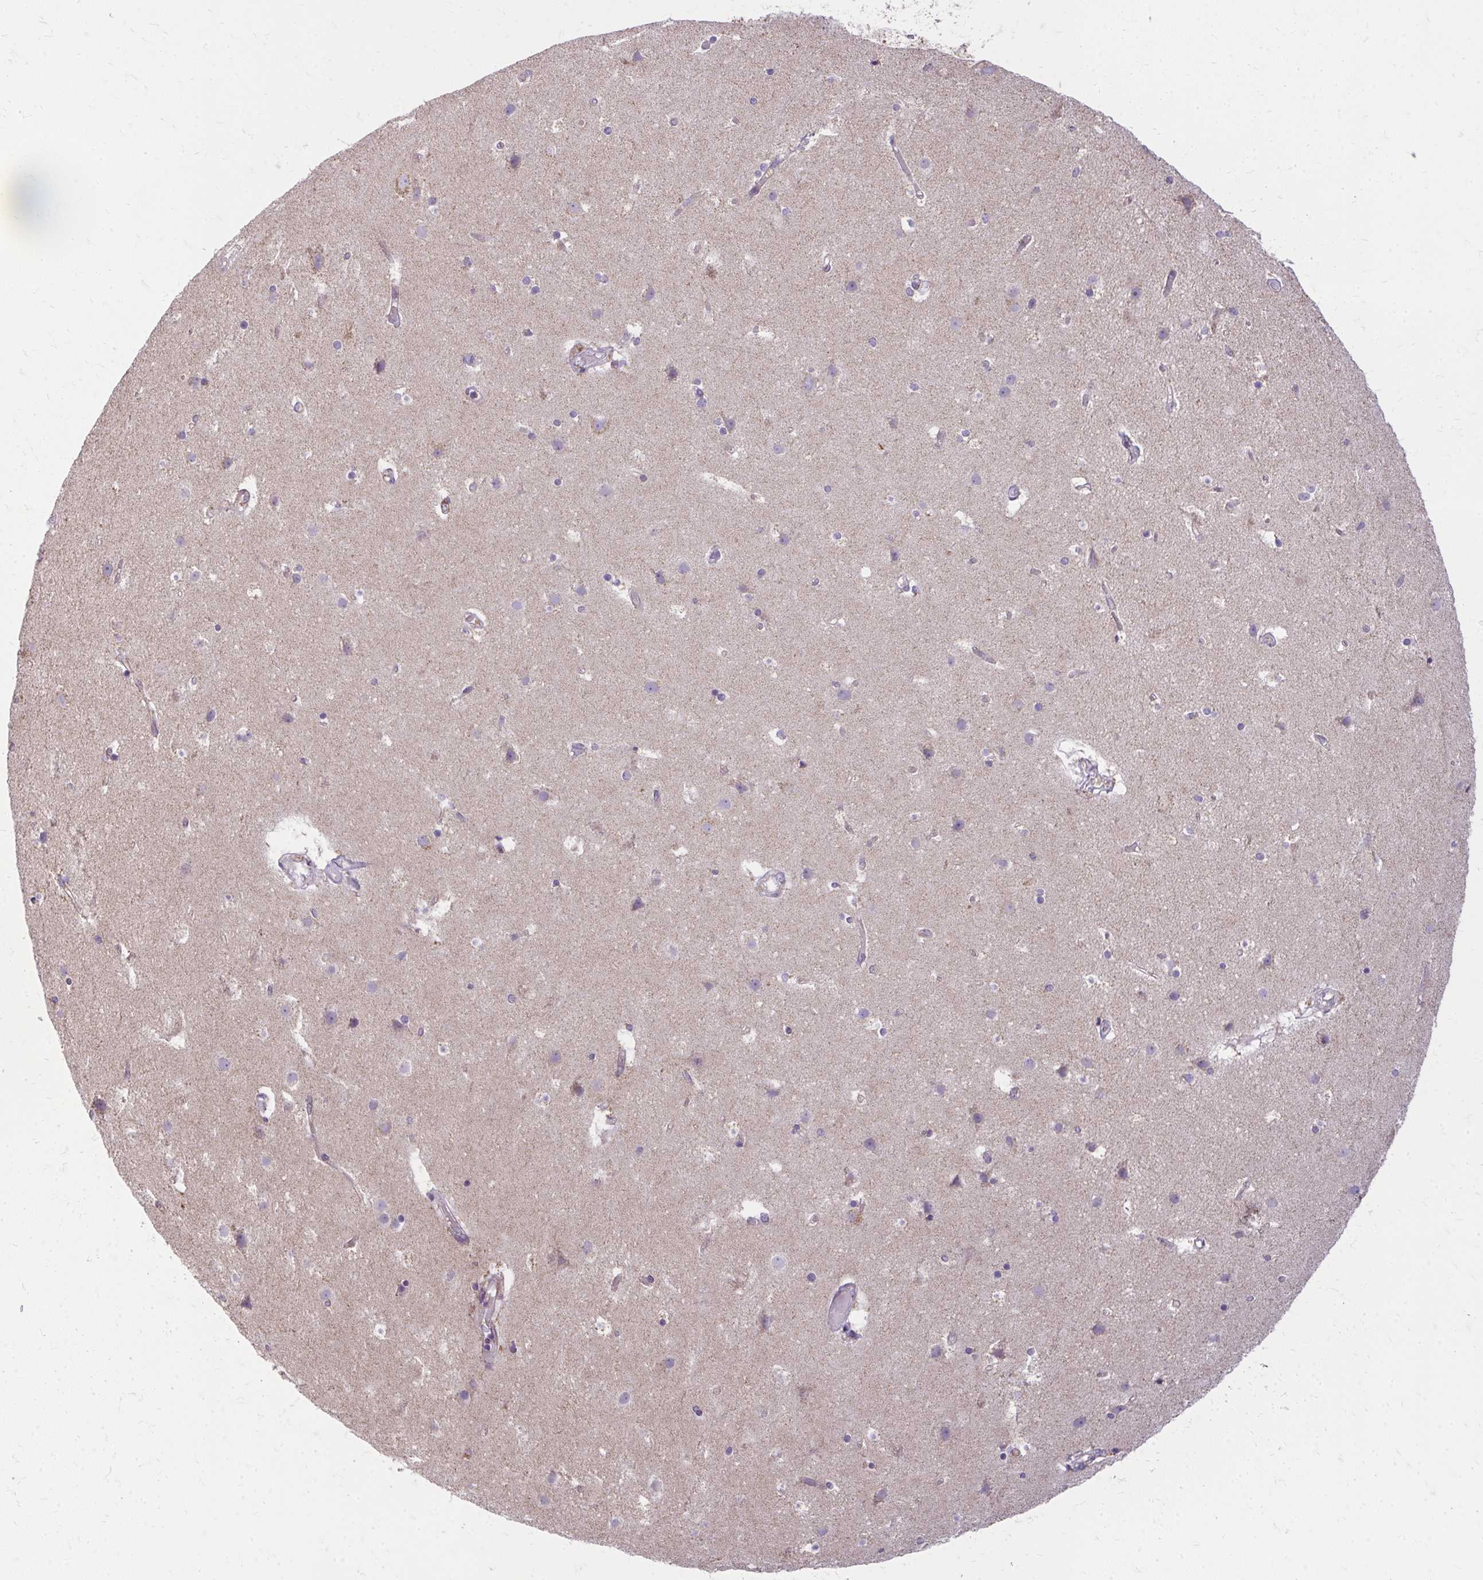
{"staining": {"intensity": "negative", "quantity": "none", "location": "none"}, "tissue": "cerebral cortex", "cell_type": "Endothelial cells", "image_type": "normal", "snomed": [{"axis": "morphology", "description": "Normal tissue, NOS"}, {"axis": "topography", "description": "Cerebral cortex"}], "caption": "Immunohistochemistry (IHC) photomicrograph of normal human cerebral cortex stained for a protein (brown), which displays no expression in endothelial cells.", "gene": "IFIT1", "patient": {"sex": "female", "age": 52}}